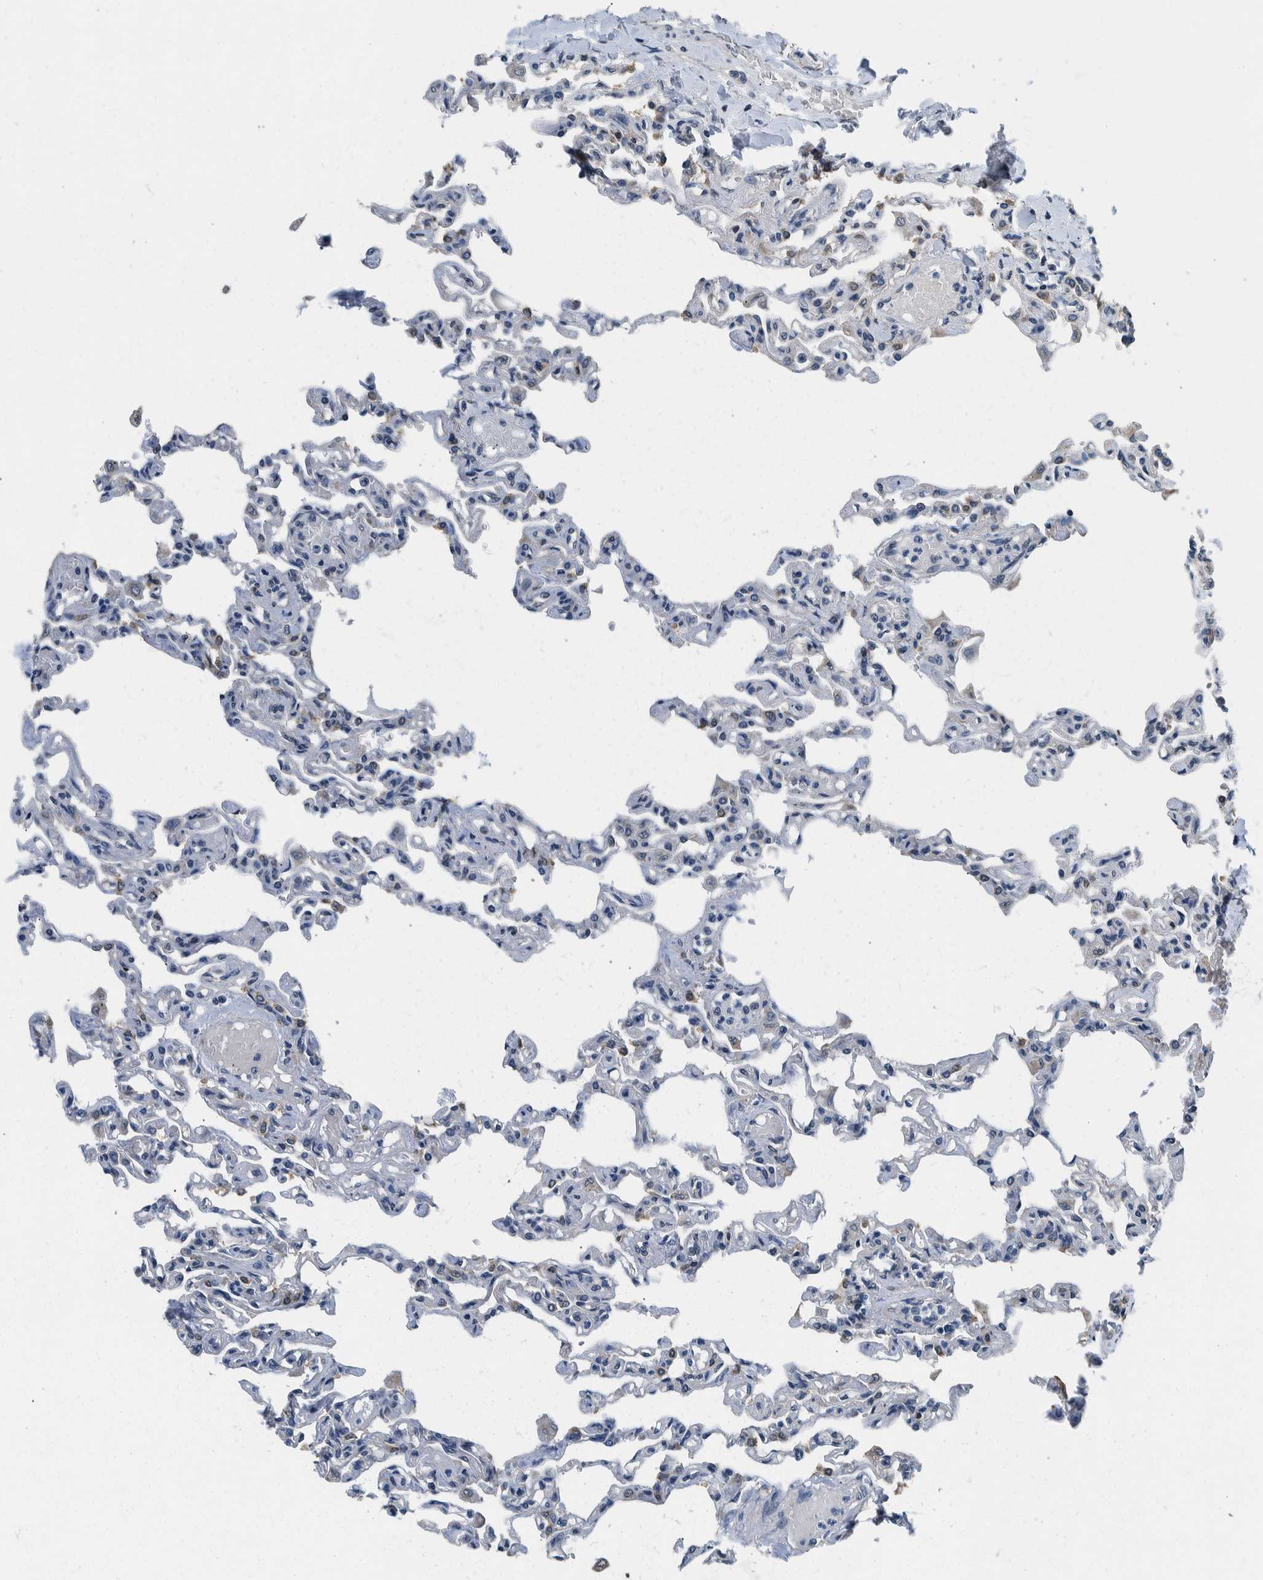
{"staining": {"intensity": "weak", "quantity": "<25%", "location": "cytoplasmic/membranous"}, "tissue": "lung", "cell_type": "Alveolar cells", "image_type": "normal", "snomed": [{"axis": "morphology", "description": "Normal tissue, NOS"}, {"axis": "topography", "description": "Lung"}], "caption": "Immunohistochemical staining of benign human lung reveals no significant staining in alveolar cells. Nuclei are stained in blue.", "gene": "NIBAN2", "patient": {"sex": "male", "age": 21}}